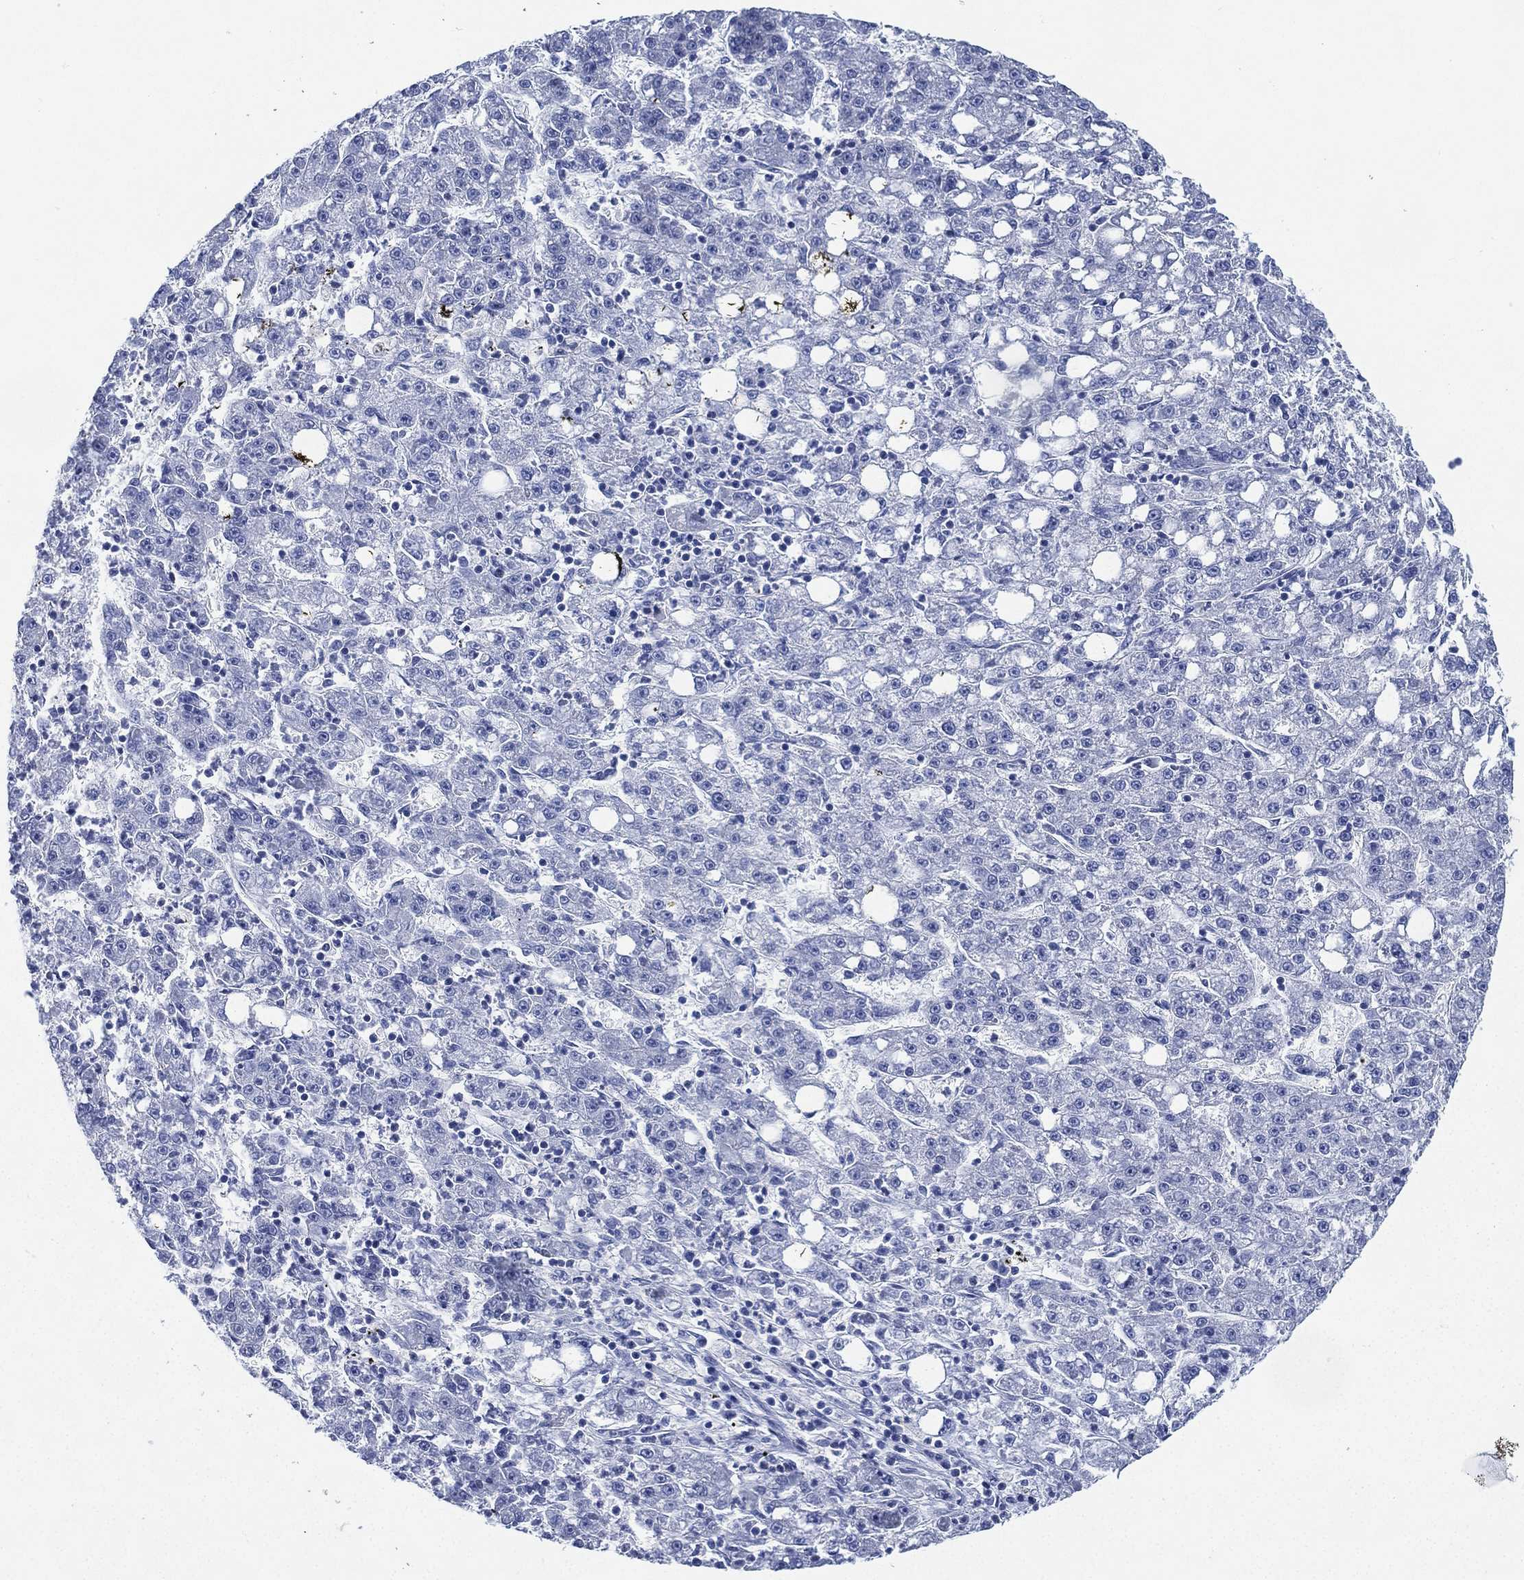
{"staining": {"intensity": "negative", "quantity": "none", "location": "none"}, "tissue": "liver cancer", "cell_type": "Tumor cells", "image_type": "cancer", "snomed": [{"axis": "morphology", "description": "Carcinoma, Hepatocellular, NOS"}, {"axis": "topography", "description": "Liver"}], "caption": "IHC histopathology image of neoplastic tissue: liver cancer (hepatocellular carcinoma) stained with DAB (3,3'-diaminobenzidine) shows no significant protein positivity in tumor cells.", "gene": "CCDC70", "patient": {"sex": "female", "age": 65}}